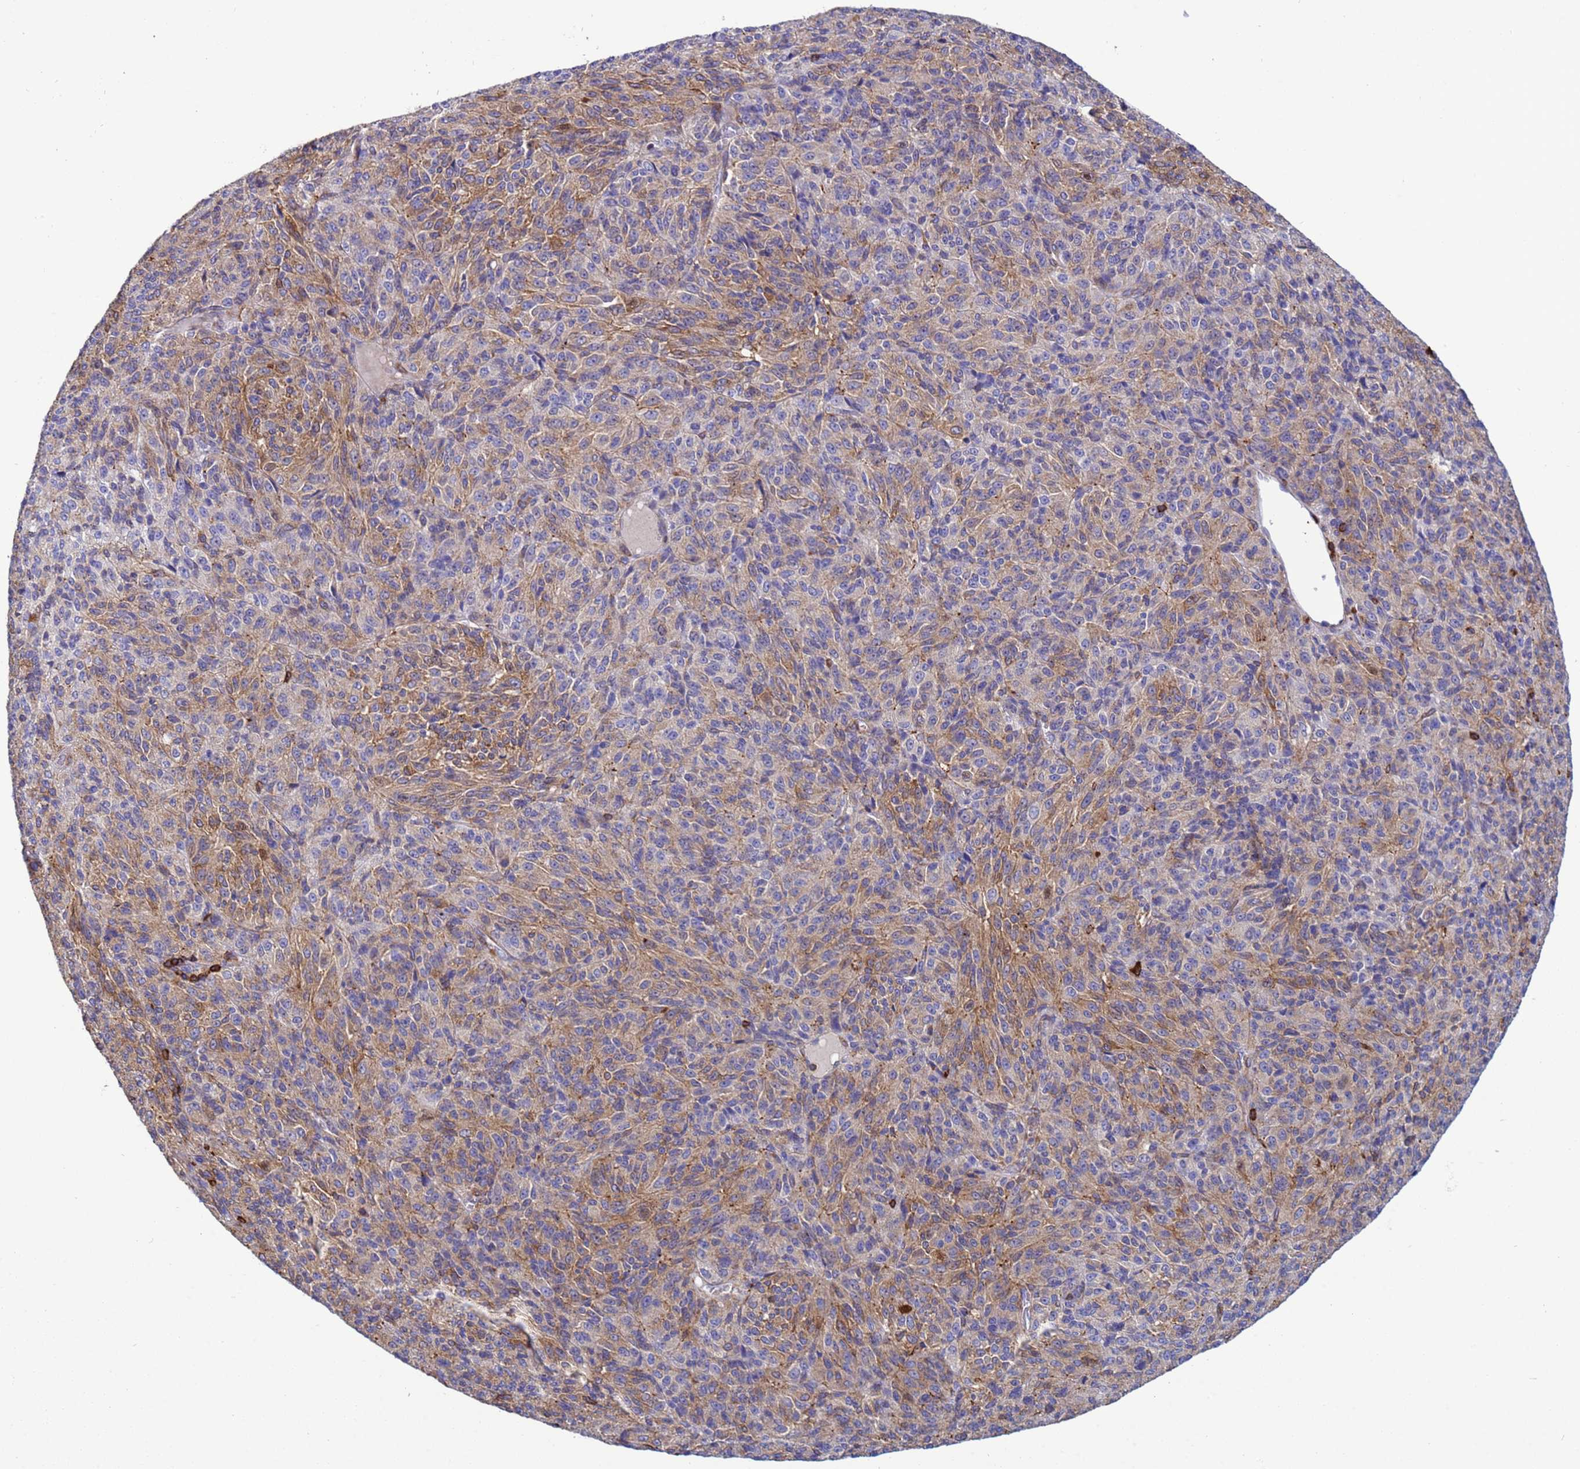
{"staining": {"intensity": "moderate", "quantity": "25%-75%", "location": "cytoplasmic/membranous"}, "tissue": "melanoma", "cell_type": "Tumor cells", "image_type": "cancer", "snomed": [{"axis": "morphology", "description": "Malignant melanoma, Metastatic site"}, {"axis": "topography", "description": "Brain"}], "caption": "Immunohistochemical staining of melanoma displays medium levels of moderate cytoplasmic/membranous staining in approximately 25%-75% of tumor cells.", "gene": "EZR", "patient": {"sex": "female", "age": 56}}